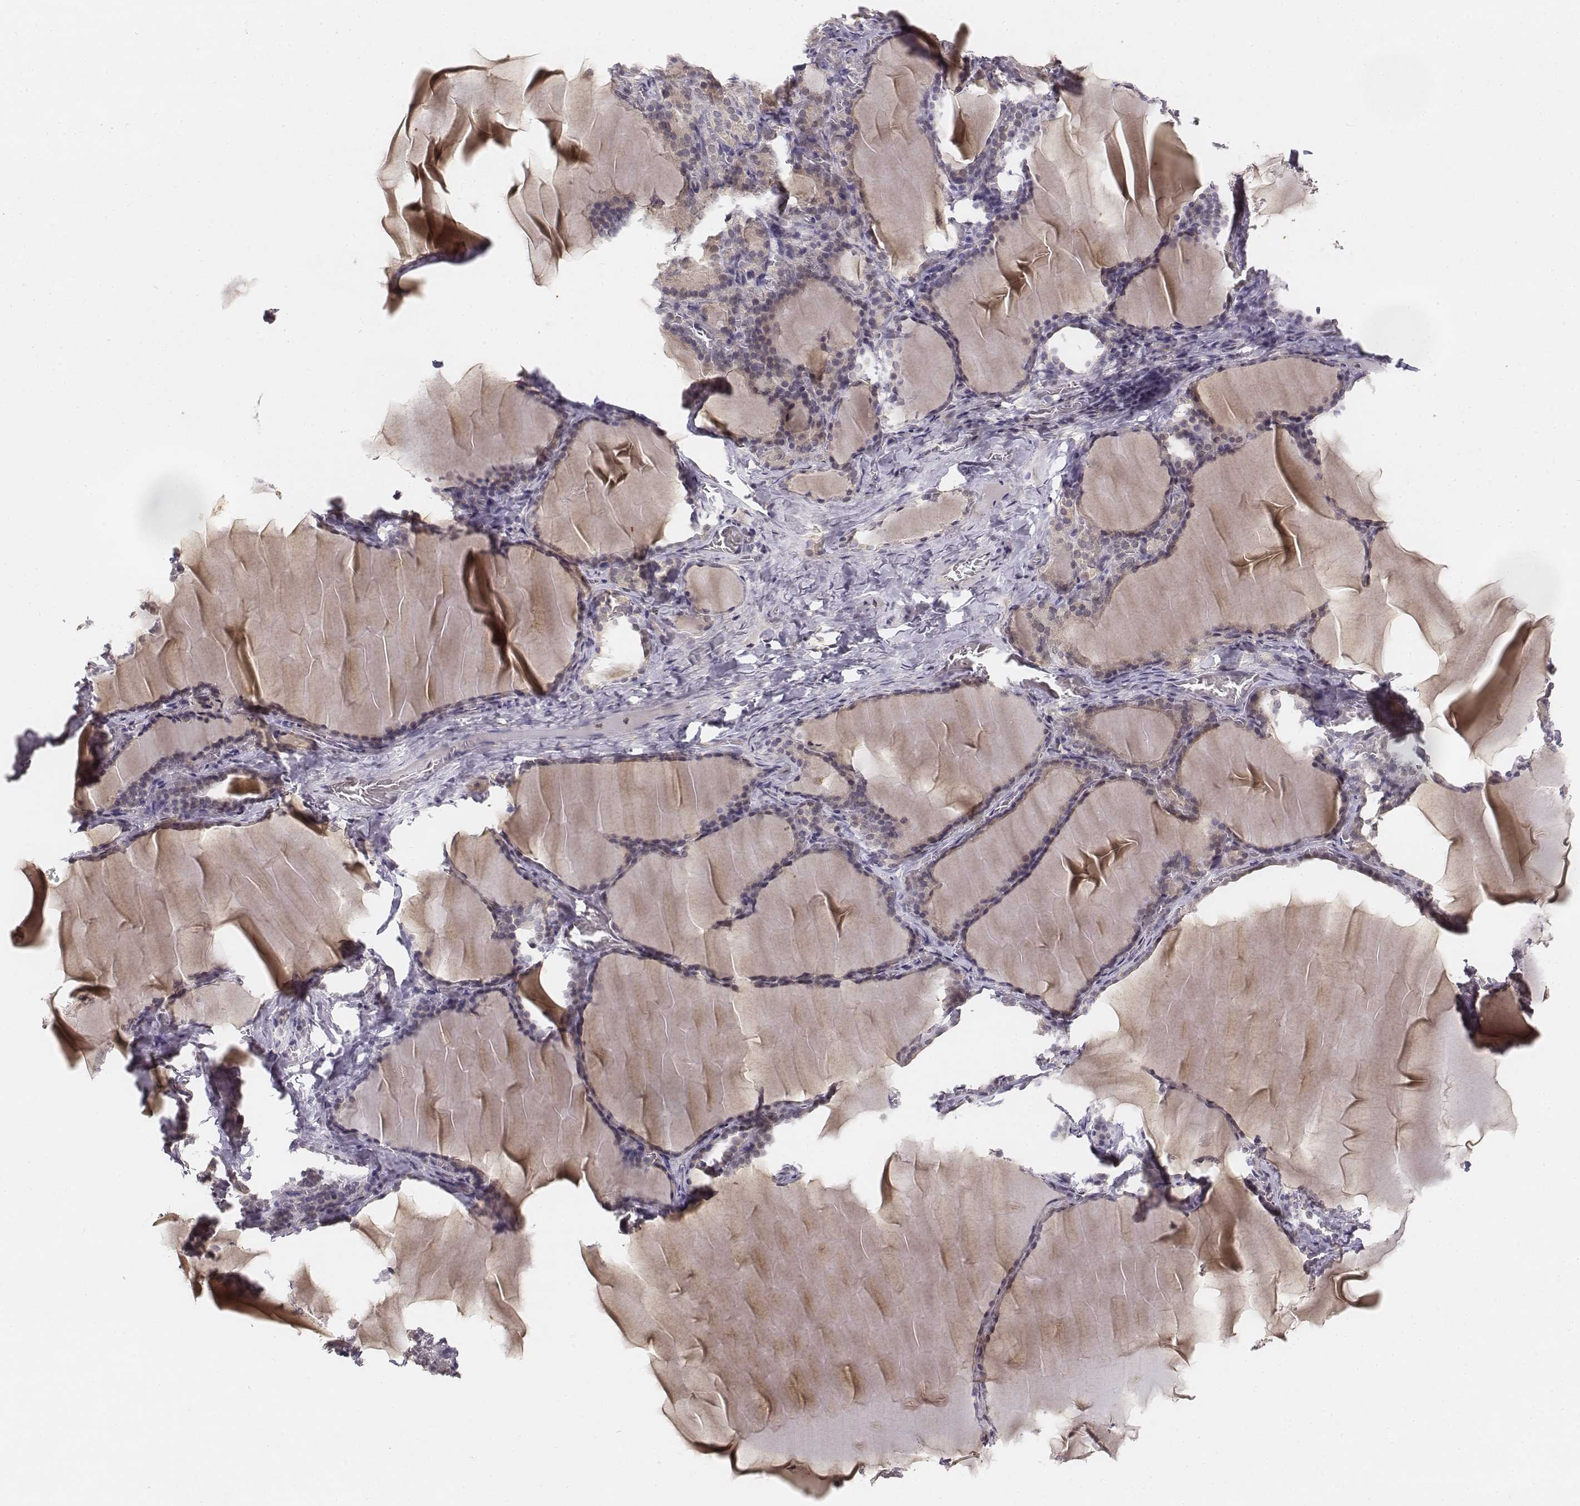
{"staining": {"intensity": "negative", "quantity": "none", "location": "none"}, "tissue": "thyroid gland", "cell_type": "Glandular cells", "image_type": "normal", "snomed": [{"axis": "morphology", "description": "Normal tissue, NOS"}, {"axis": "morphology", "description": "Hyperplasia, NOS"}, {"axis": "topography", "description": "Thyroid gland"}], "caption": "Immunohistochemistry micrograph of normal thyroid gland: human thyroid gland stained with DAB shows no significant protein staining in glandular cells.", "gene": "FANCD2", "patient": {"sex": "female", "age": 27}}